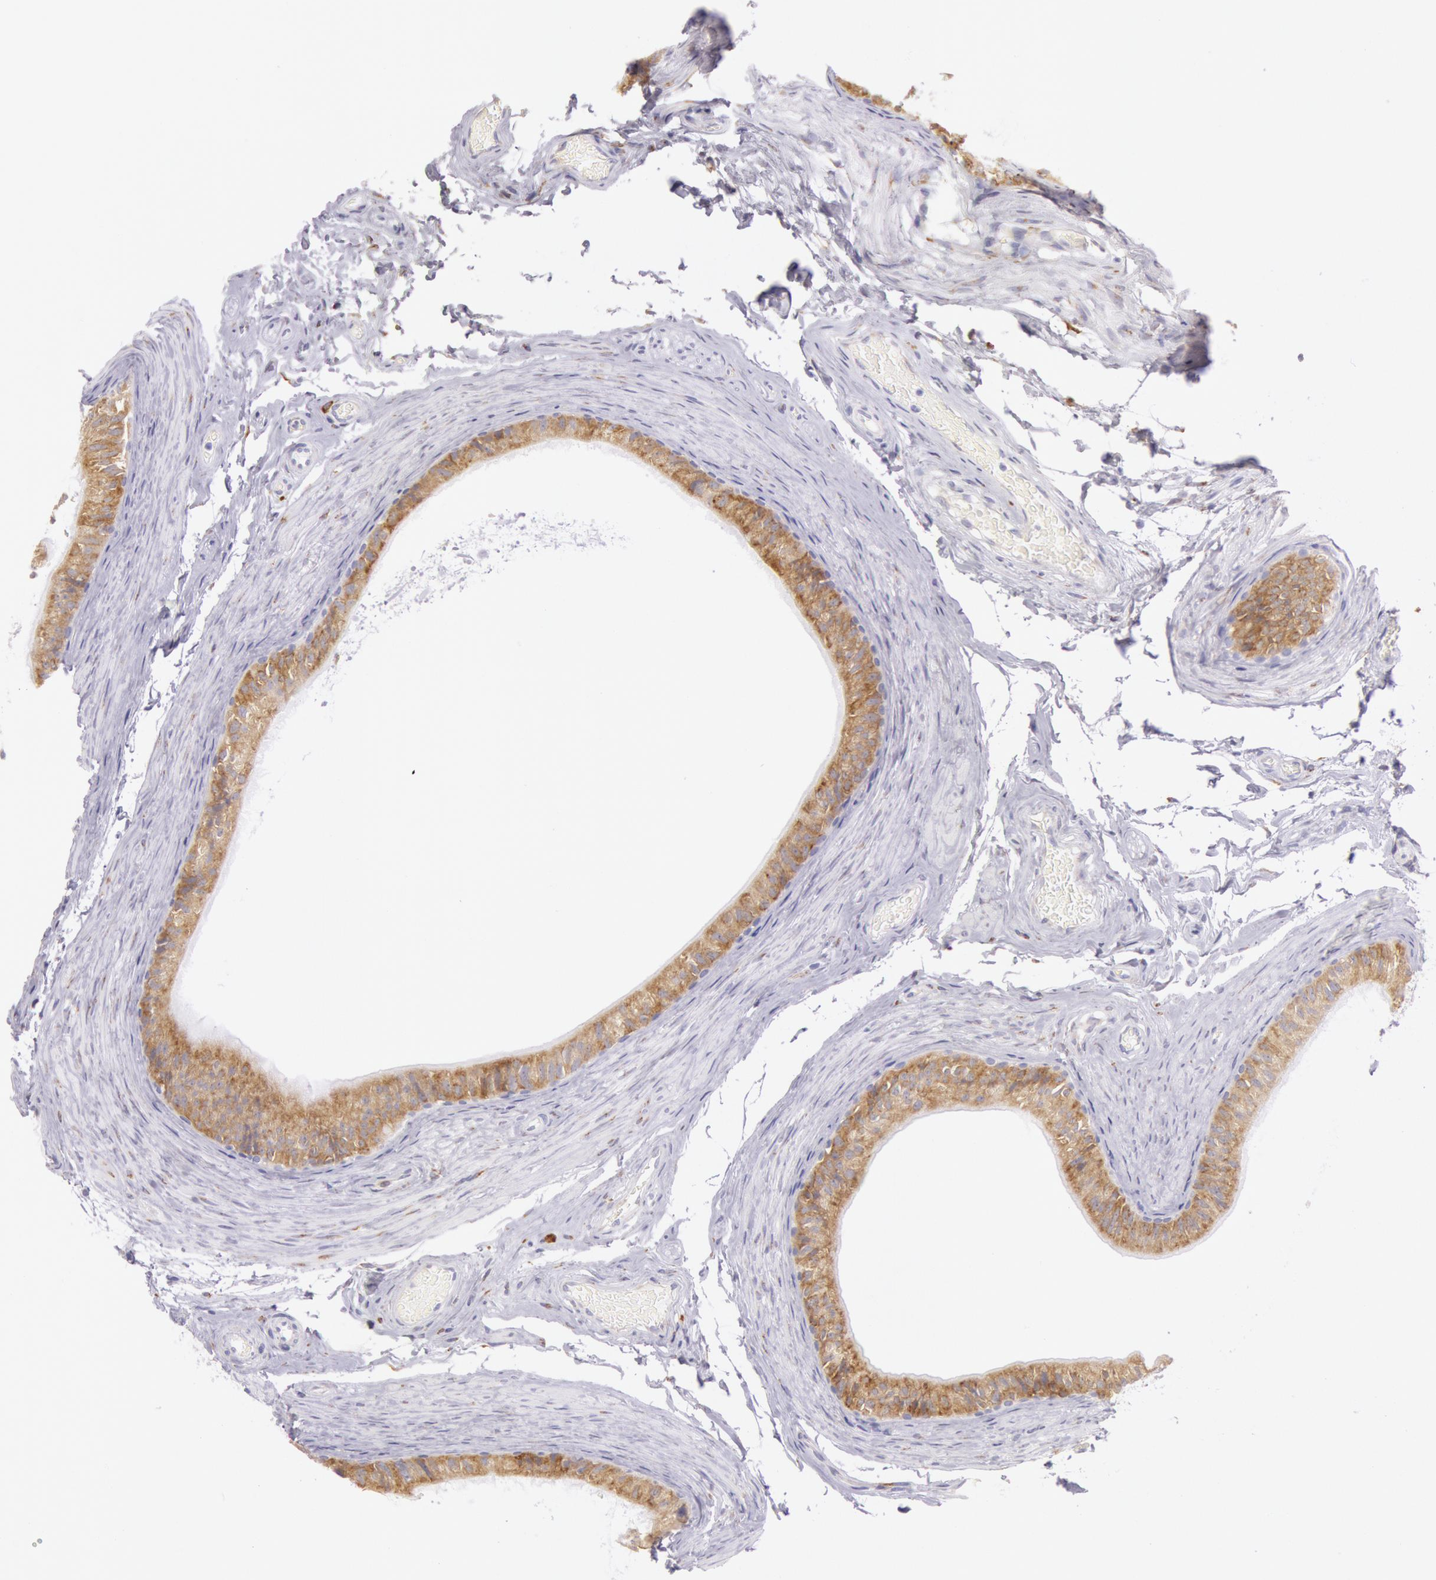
{"staining": {"intensity": "moderate", "quantity": "25%-75%", "location": "cytoplasmic/membranous"}, "tissue": "epididymis", "cell_type": "Glandular cells", "image_type": "normal", "snomed": [{"axis": "morphology", "description": "Normal tissue, NOS"}, {"axis": "topography", "description": "Testis"}, {"axis": "topography", "description": "Epididymis"}], "caption": "The photomicrograph exhibits staining of unremarkable epididymis, revealing moderate cytoplasmic/membranous protein positivity (brown color) within glandular cells.", "gene": "CIDEB", "patient": {"sex": "male", "age": 36}}